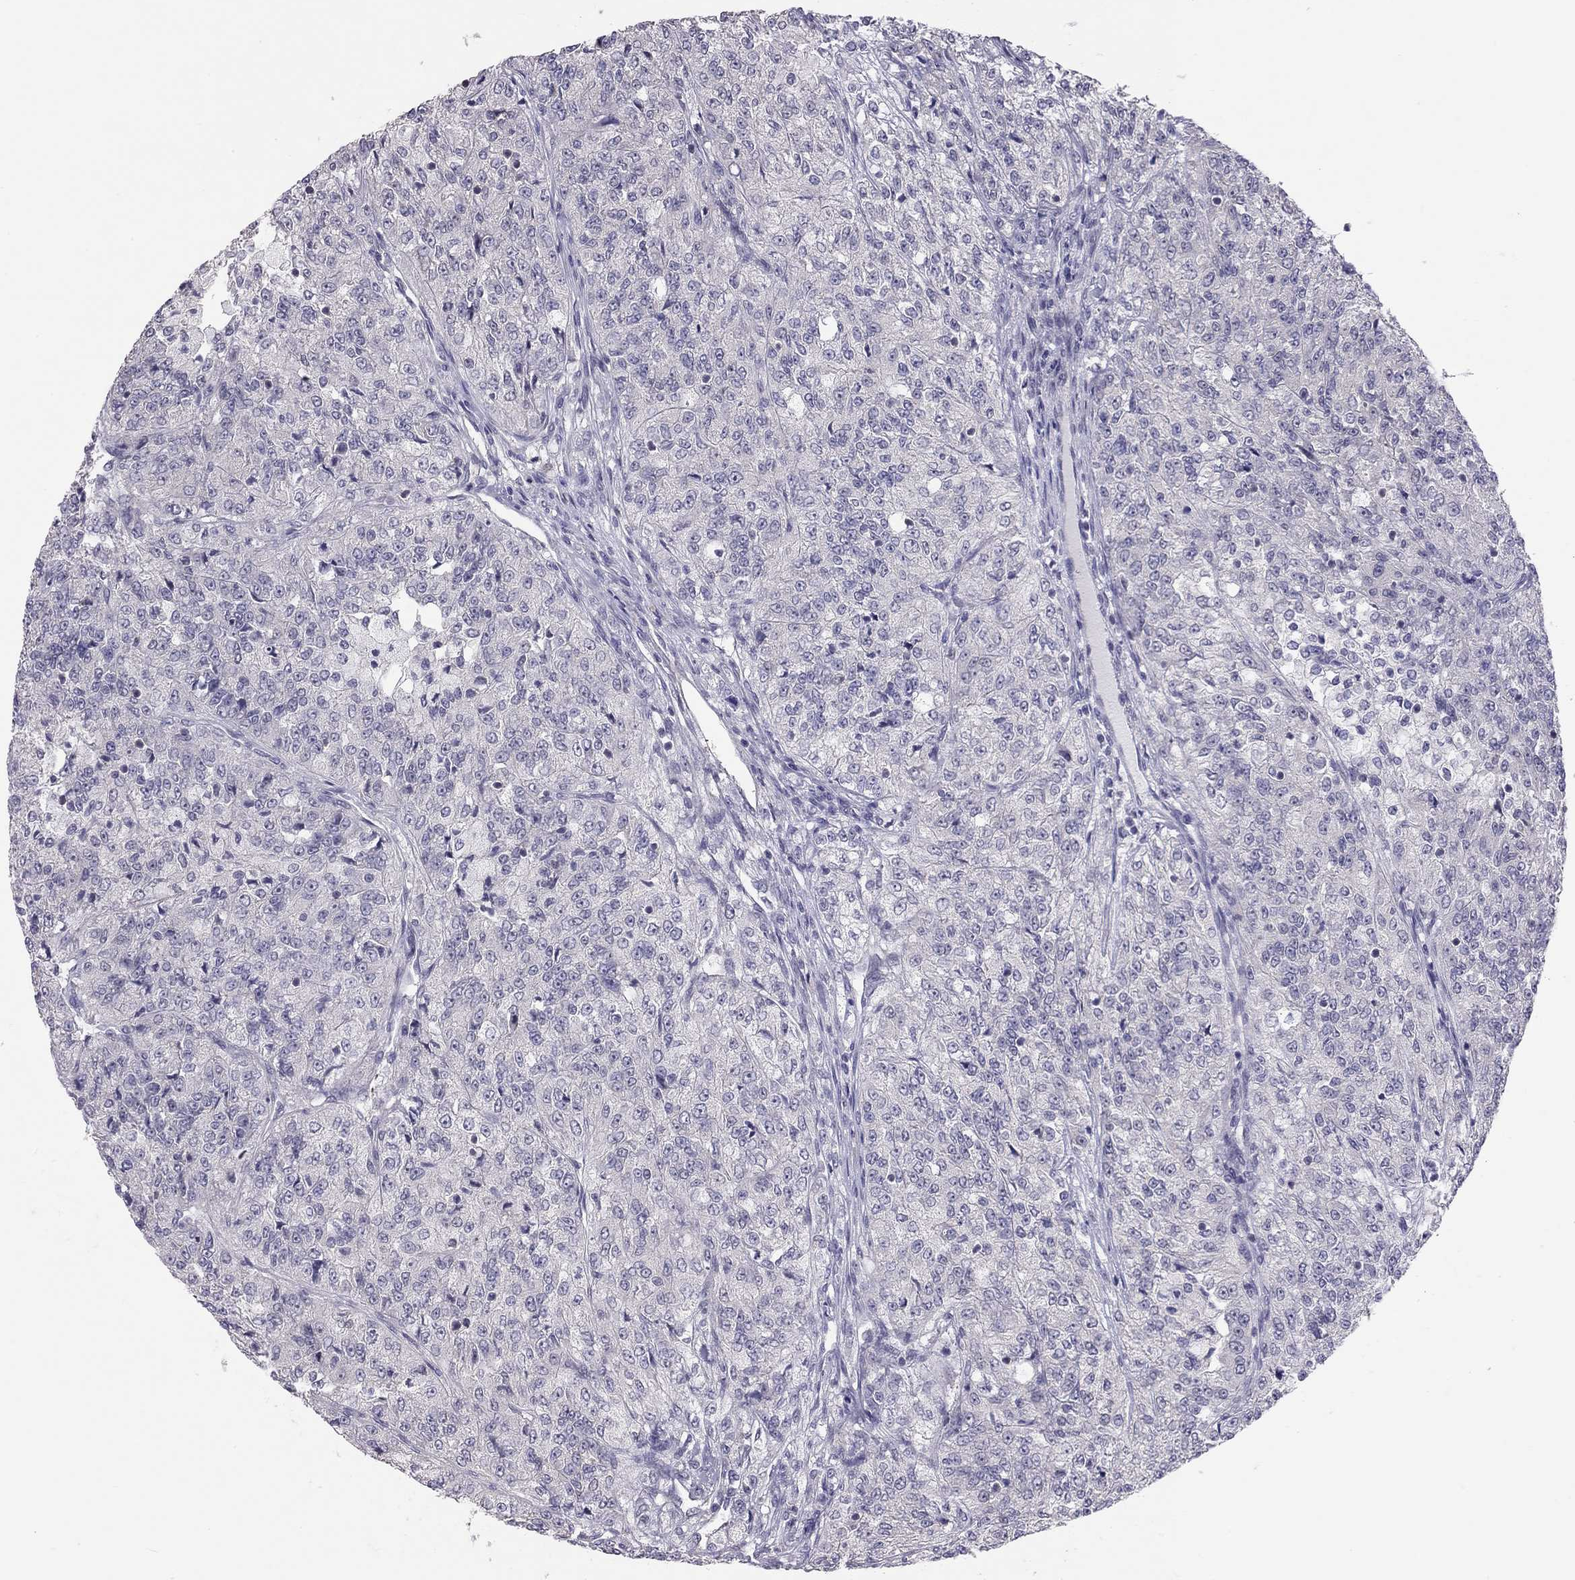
{"staining": {"intensity": "negative", "quantity": "none", "location": "none"}, "tissue": "renal cancer", "cell_type": "Tumor cells", "image_type": "cancer", "snomed": [{"axis": "morphology", "description": "Adenocarcinoma, NOS"}, {"axis": "topography", "description": "Kidney"}], "caption": "DAB immunohistochemical staining of adenocarcinoma (renal) shows no significant positivity in tumor cells. The staining was performed using DAB to visualize the protein expression in brown, while the nuclei were stained in blue with hematoxylin (Magnification: 20x).", "gene": "HSF2BP", "patient": {"sex": "female", "age": 63}}